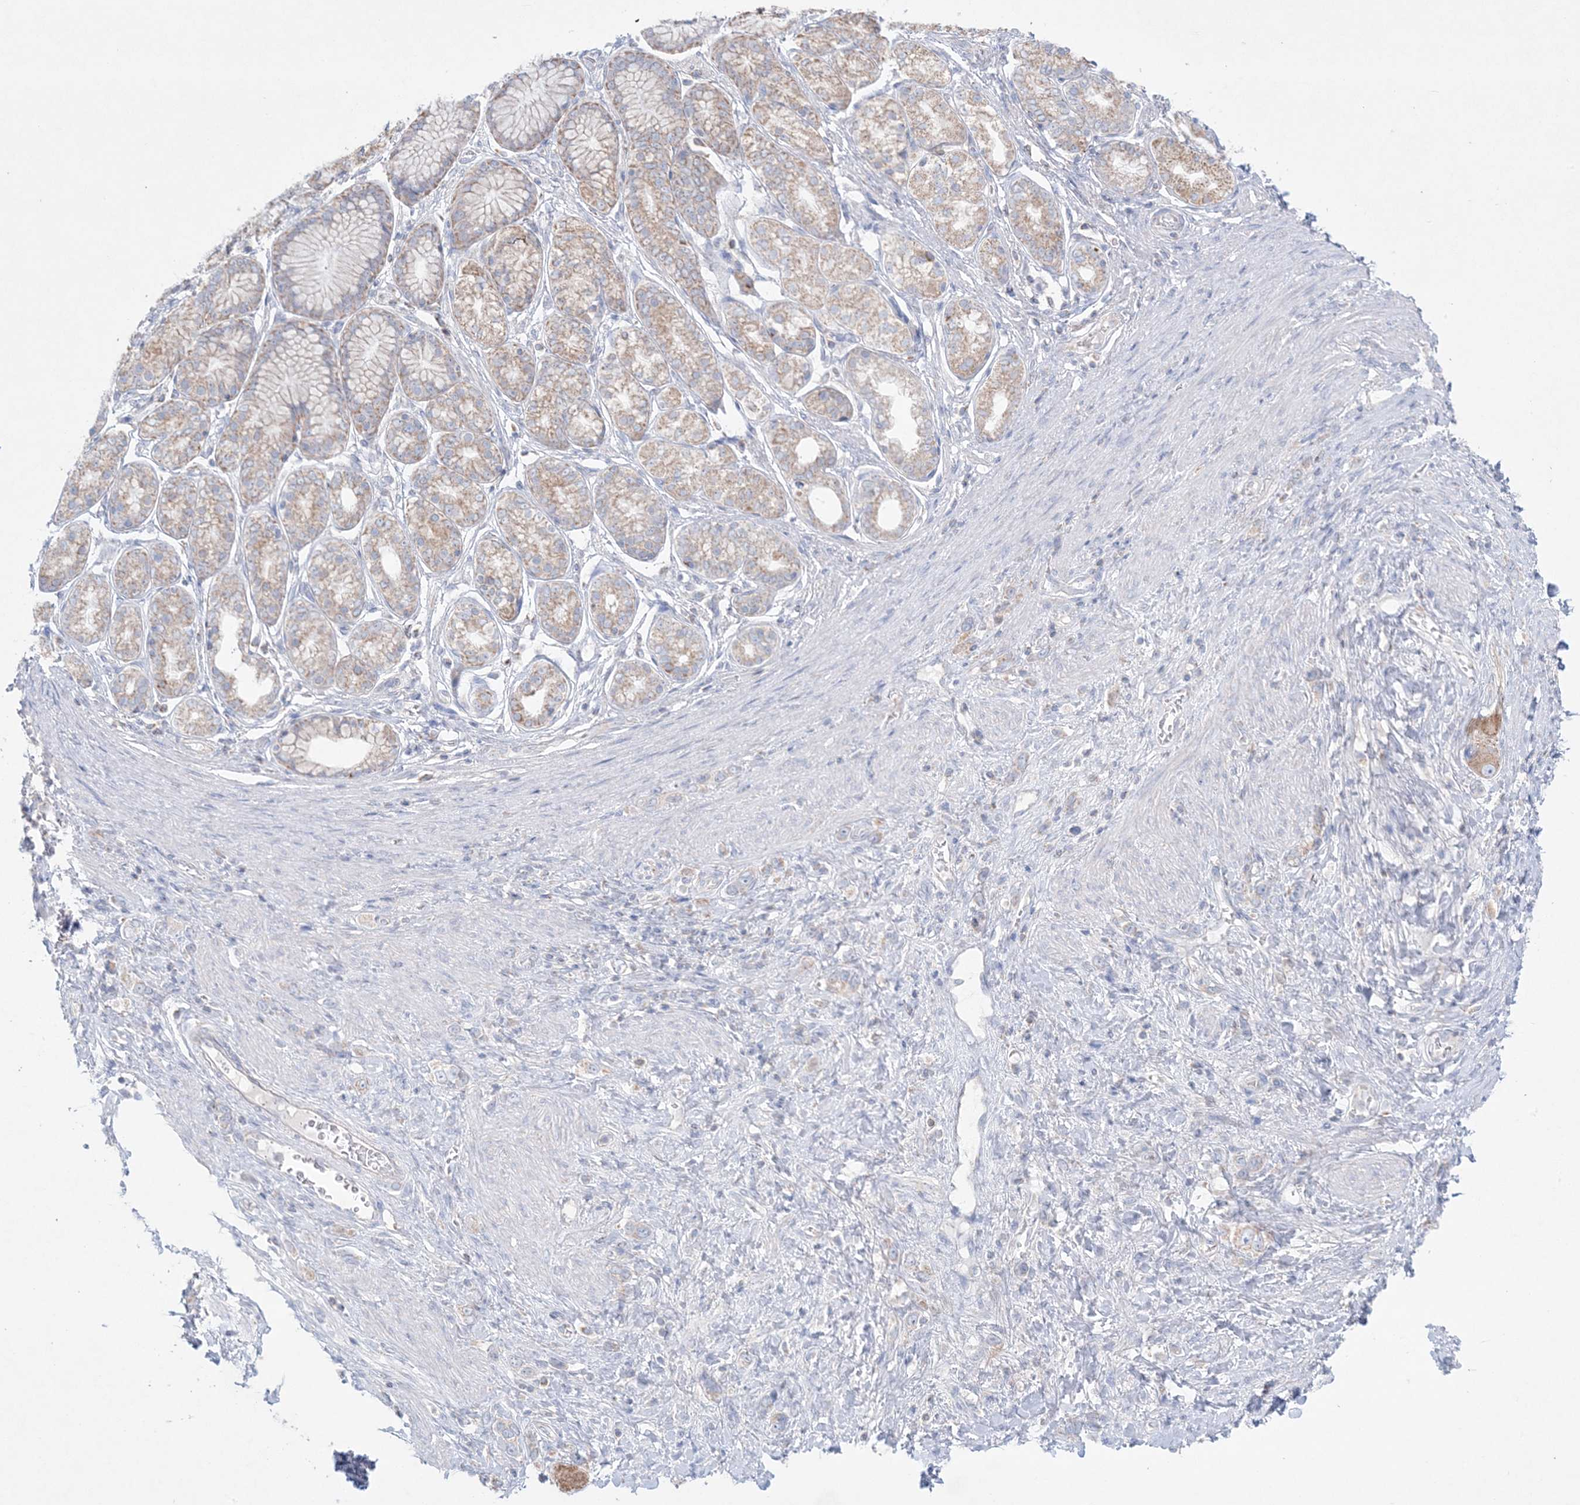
{"staining": {"intensity": "weak", "quantity": "25%-75%", "location": "cytoplasmic/membranous"}, "tissue": "stomach cancer", "cell_type": "Tumor cells", "image_type": "cancer", "snomed": [{"axis": "morphology", "description": "Normal tissue, NOS"}, {"axis": "morphology", "description": "Adenocarcinoma, NOS"}, {"axis": "topography", "description": "Stomach, upper"}, {"axis": "topography", "description": "Stomach"}], "caption": "Immunohistochemical staining of human adenocarcinoma (stomach) reveals low levels of weak cytoplasmic/membranous protein staining in about 25%-75% of tumor cells.", "gene": "KCTD6", "patient": {"sex": "female", "age": 65}}